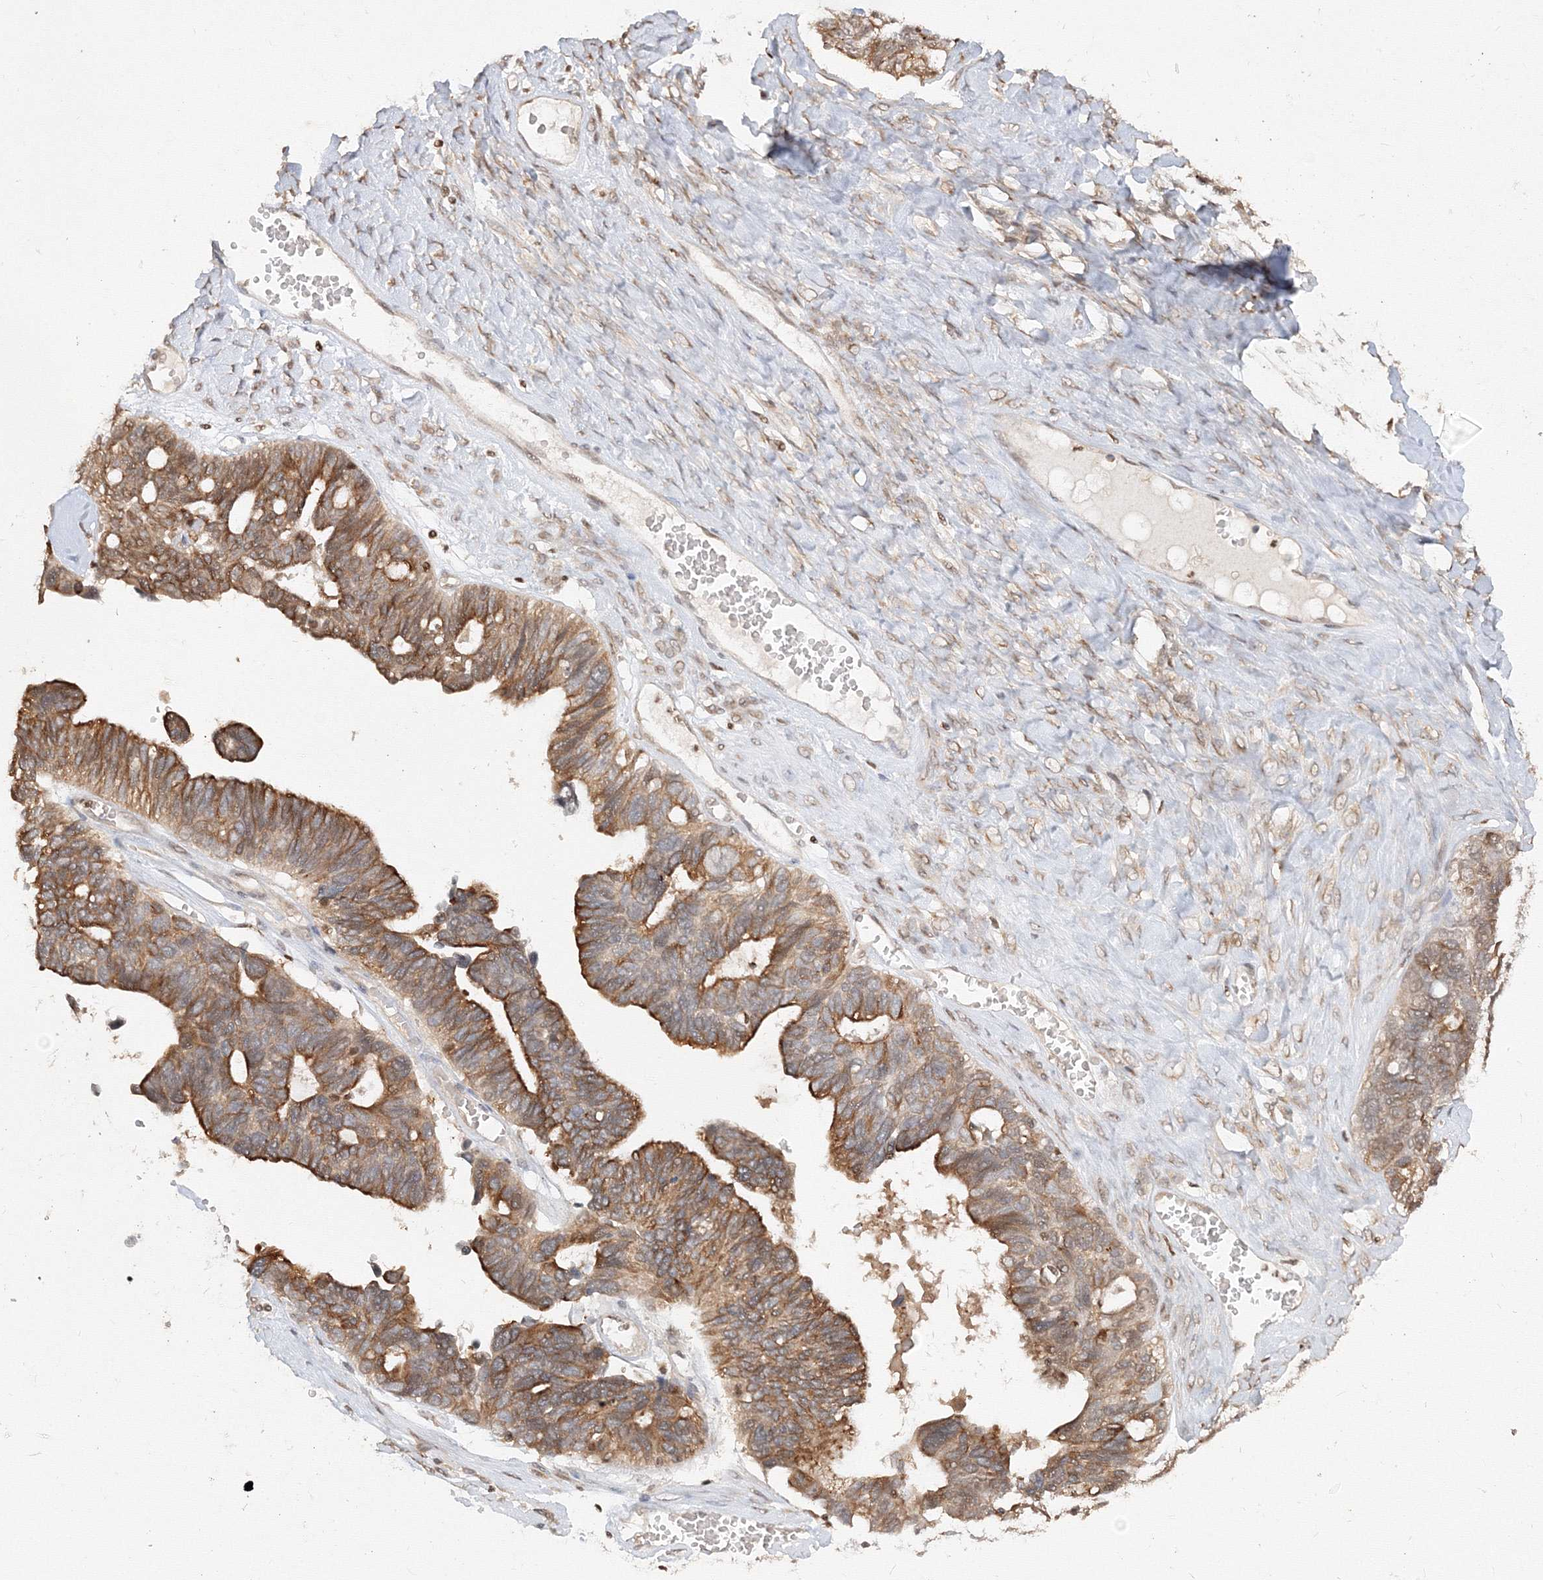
{"staining": {"intensity": "moderate", "quantity": ">75%", "location": "cytoplasmic/membranous"}, "tissue": "ovarian cancer", "cell_type": "Tumor cells", "image_type": "cancer", "snomed": [{"axis": "morphology", "description": "Cystadenocarcinoma, serous, NOS"}, {"axis": "topography", "description": "Ovary"}], "caption": "Immunohistochemical staining of human ovarian serous cystadenocarcinoma shows medium levels of moderate cytoplasmic/membranous protein positivity in about >75% of tumor cells.", "gene": "TMEM50B", "patient": {"sex": "female", "age": 79}}